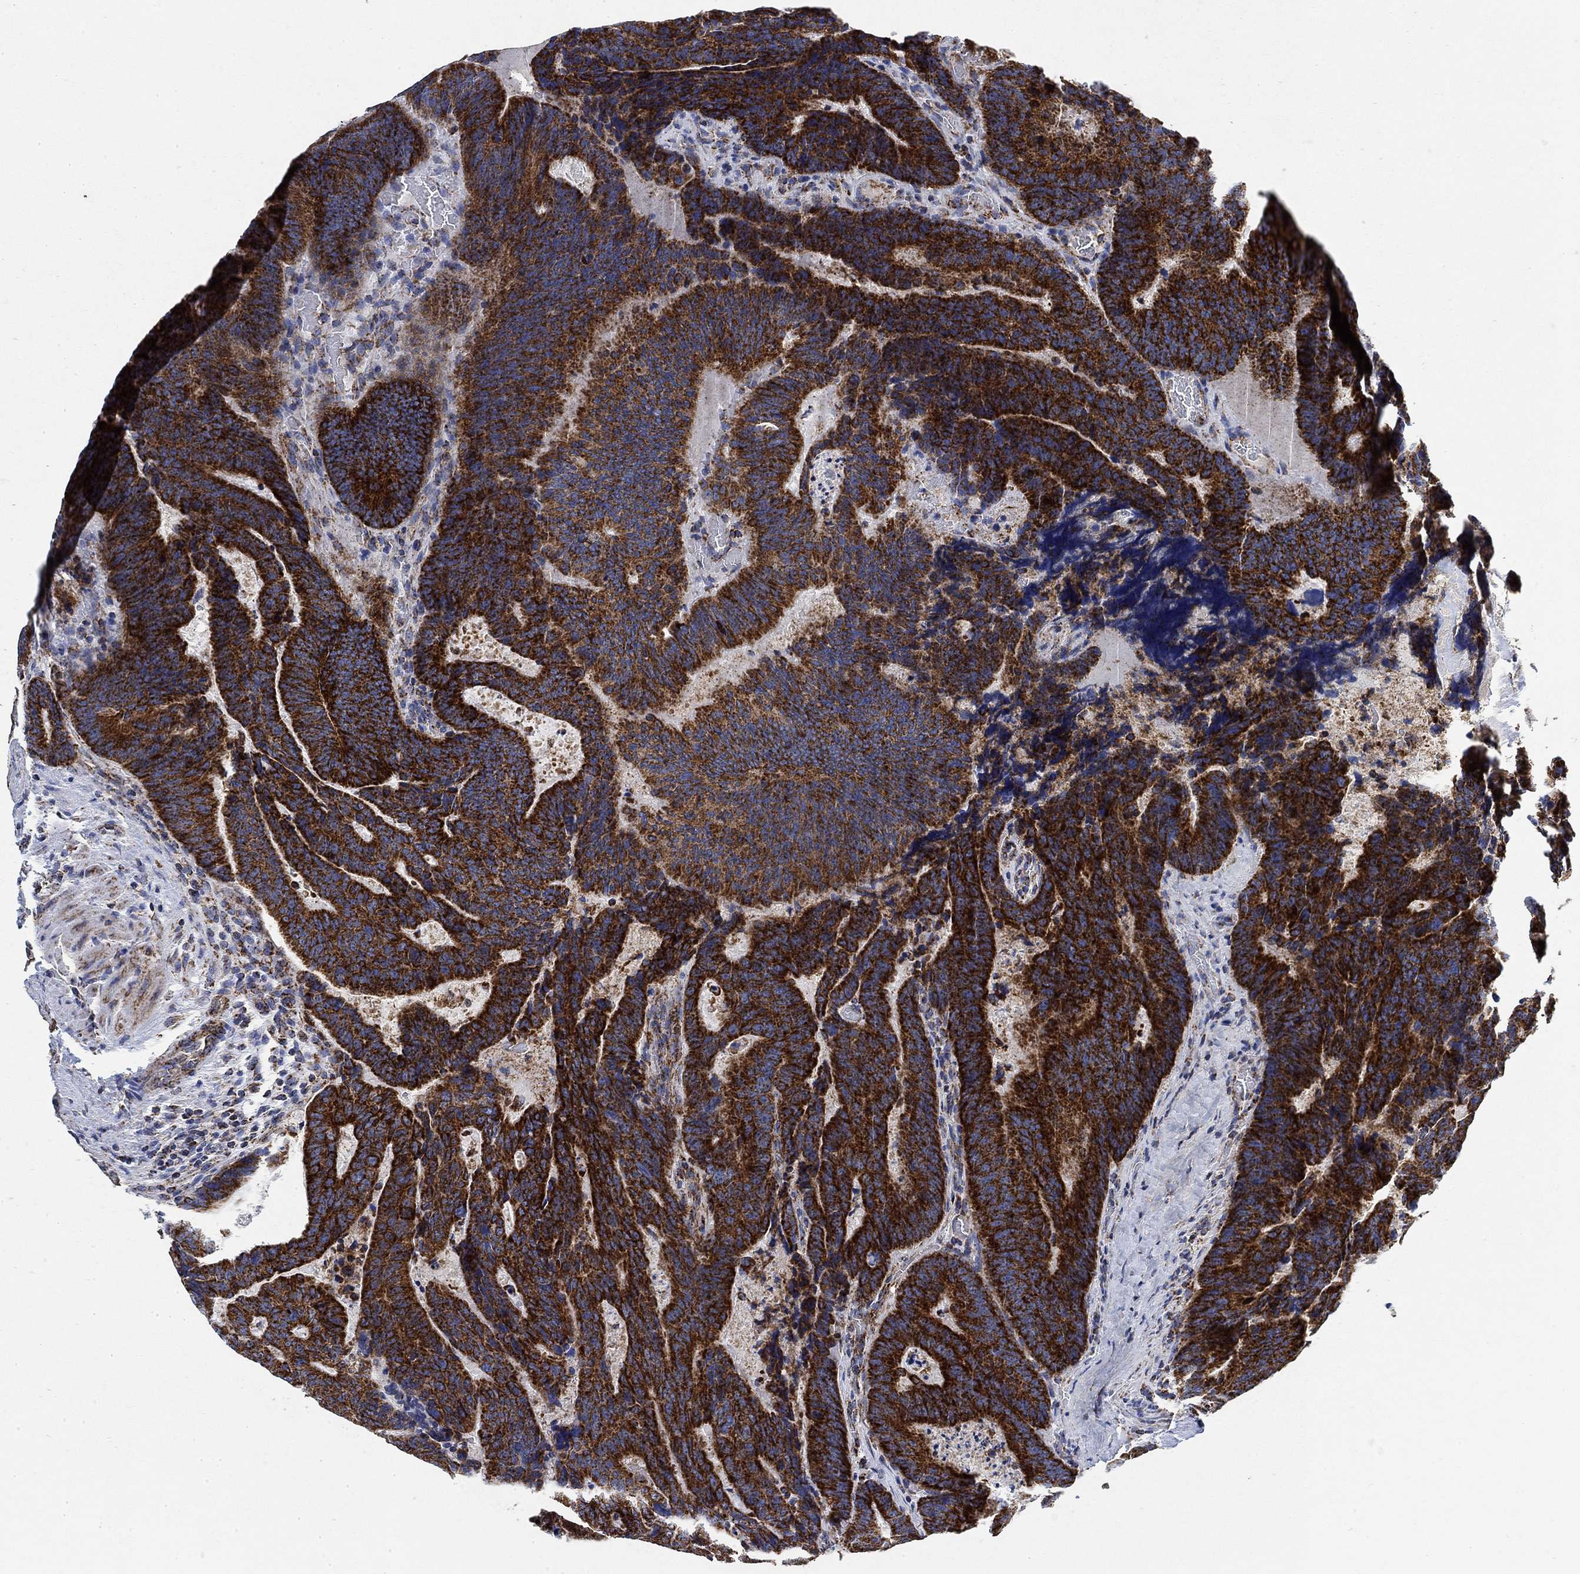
{"staining": {"intensity": "strong", "quantity": ">75%", "location": "cytoplasmic/membranous"}, "tissue": "colorectal cancer", "cell_type": "Tumor cells", "image_type": "cancer", "snomed": [{"axis": "morphology", "description": "Adenocarcinoma, NOS"}, {"axis": "topography", "description": "Colon"}], "caption": "Adenocarcinoma (colorectal) stained with IHC exhibits strong cytoplasmic/membranous positivity in about >75% of tumor cells.", "gene": "NDUFS3", "patient": {"sex": "female", "age": 82}}